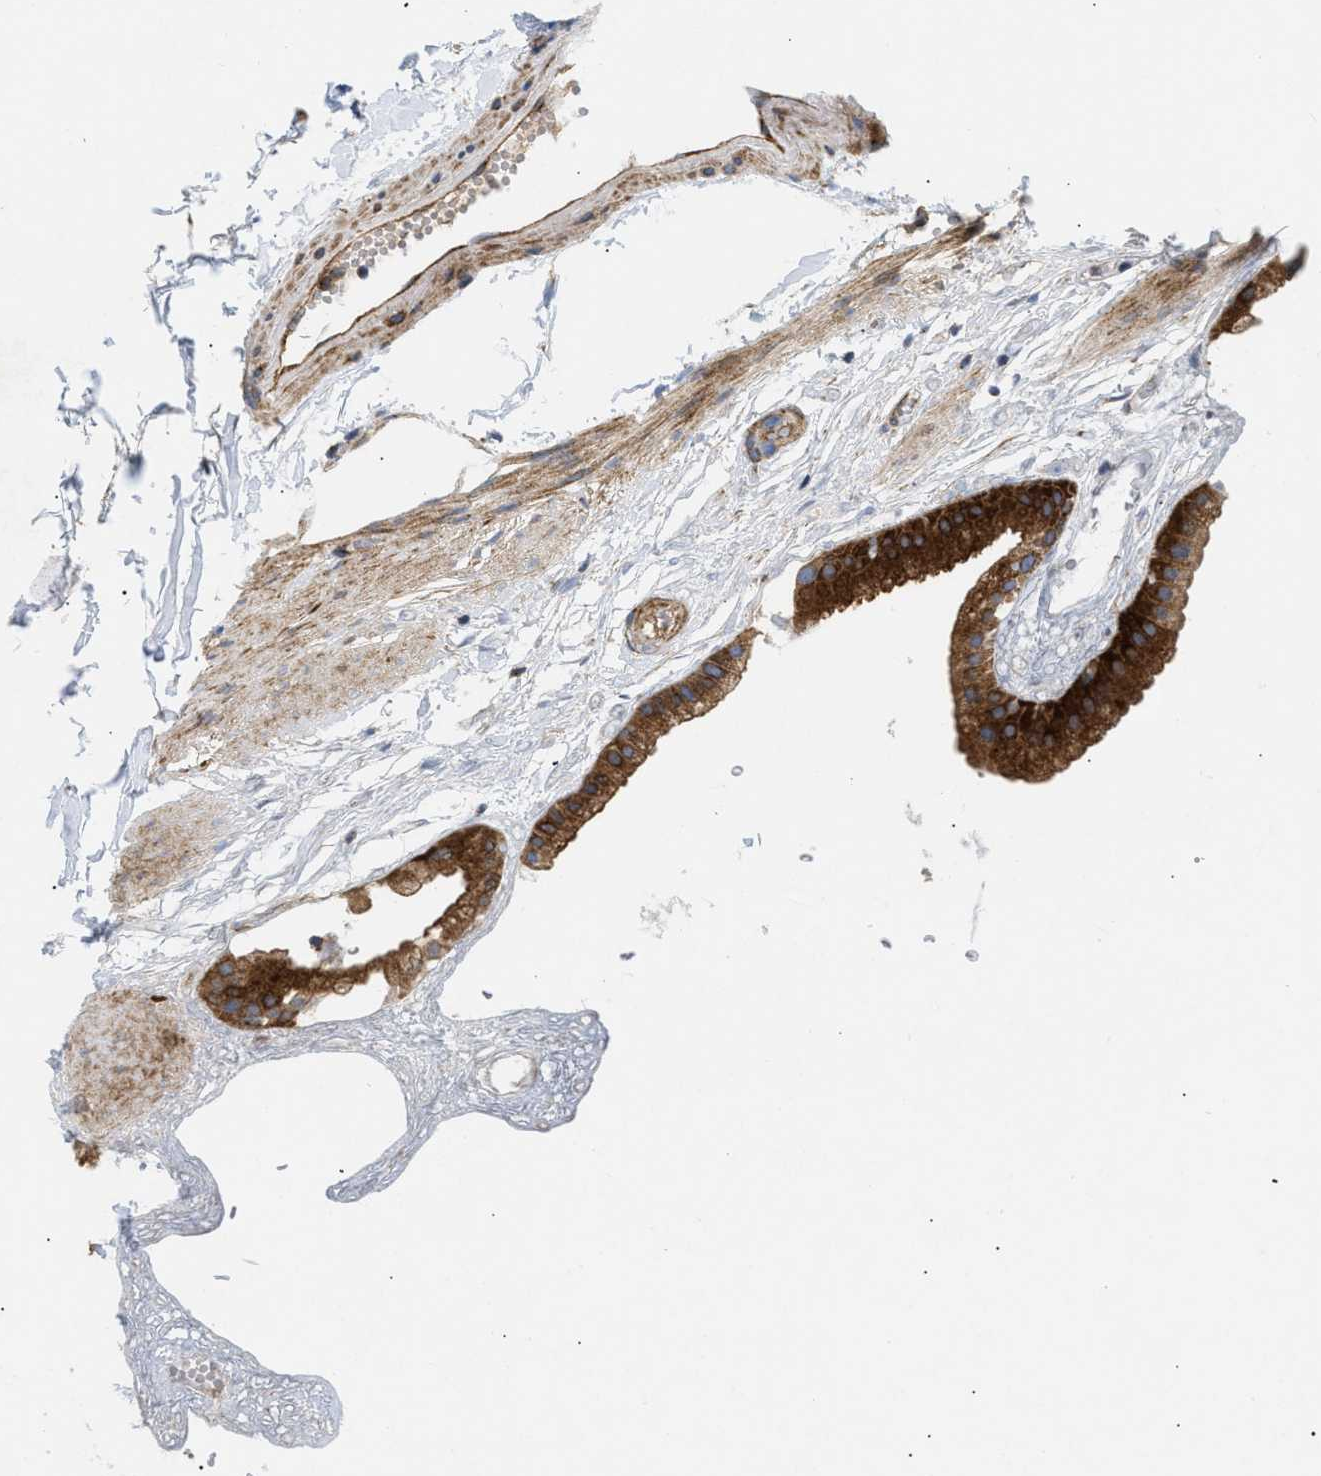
{"staining": {"intensity": "strong", "quantity": ">75%", "location": "cytoplasmic/membranous"}, "tissue": "gallbladder", "cell_type": "Glandular cells", "image_type": "normal", "snomed": [{"axis": "morphology", "description": "Normal tissue, NOS"}, {"axis": "topography", "description": "Gallbladder"}], "caption": "Gallbladder was stained to show a protein in brown. There is high levels of strong cytoplasmic/membranous expression in approximately >75% of glandular cells. (IHC, brightfield microscopy, high magnification).", "gene": "DCTN4", "patient": {"sex": "female", "age": 64}}